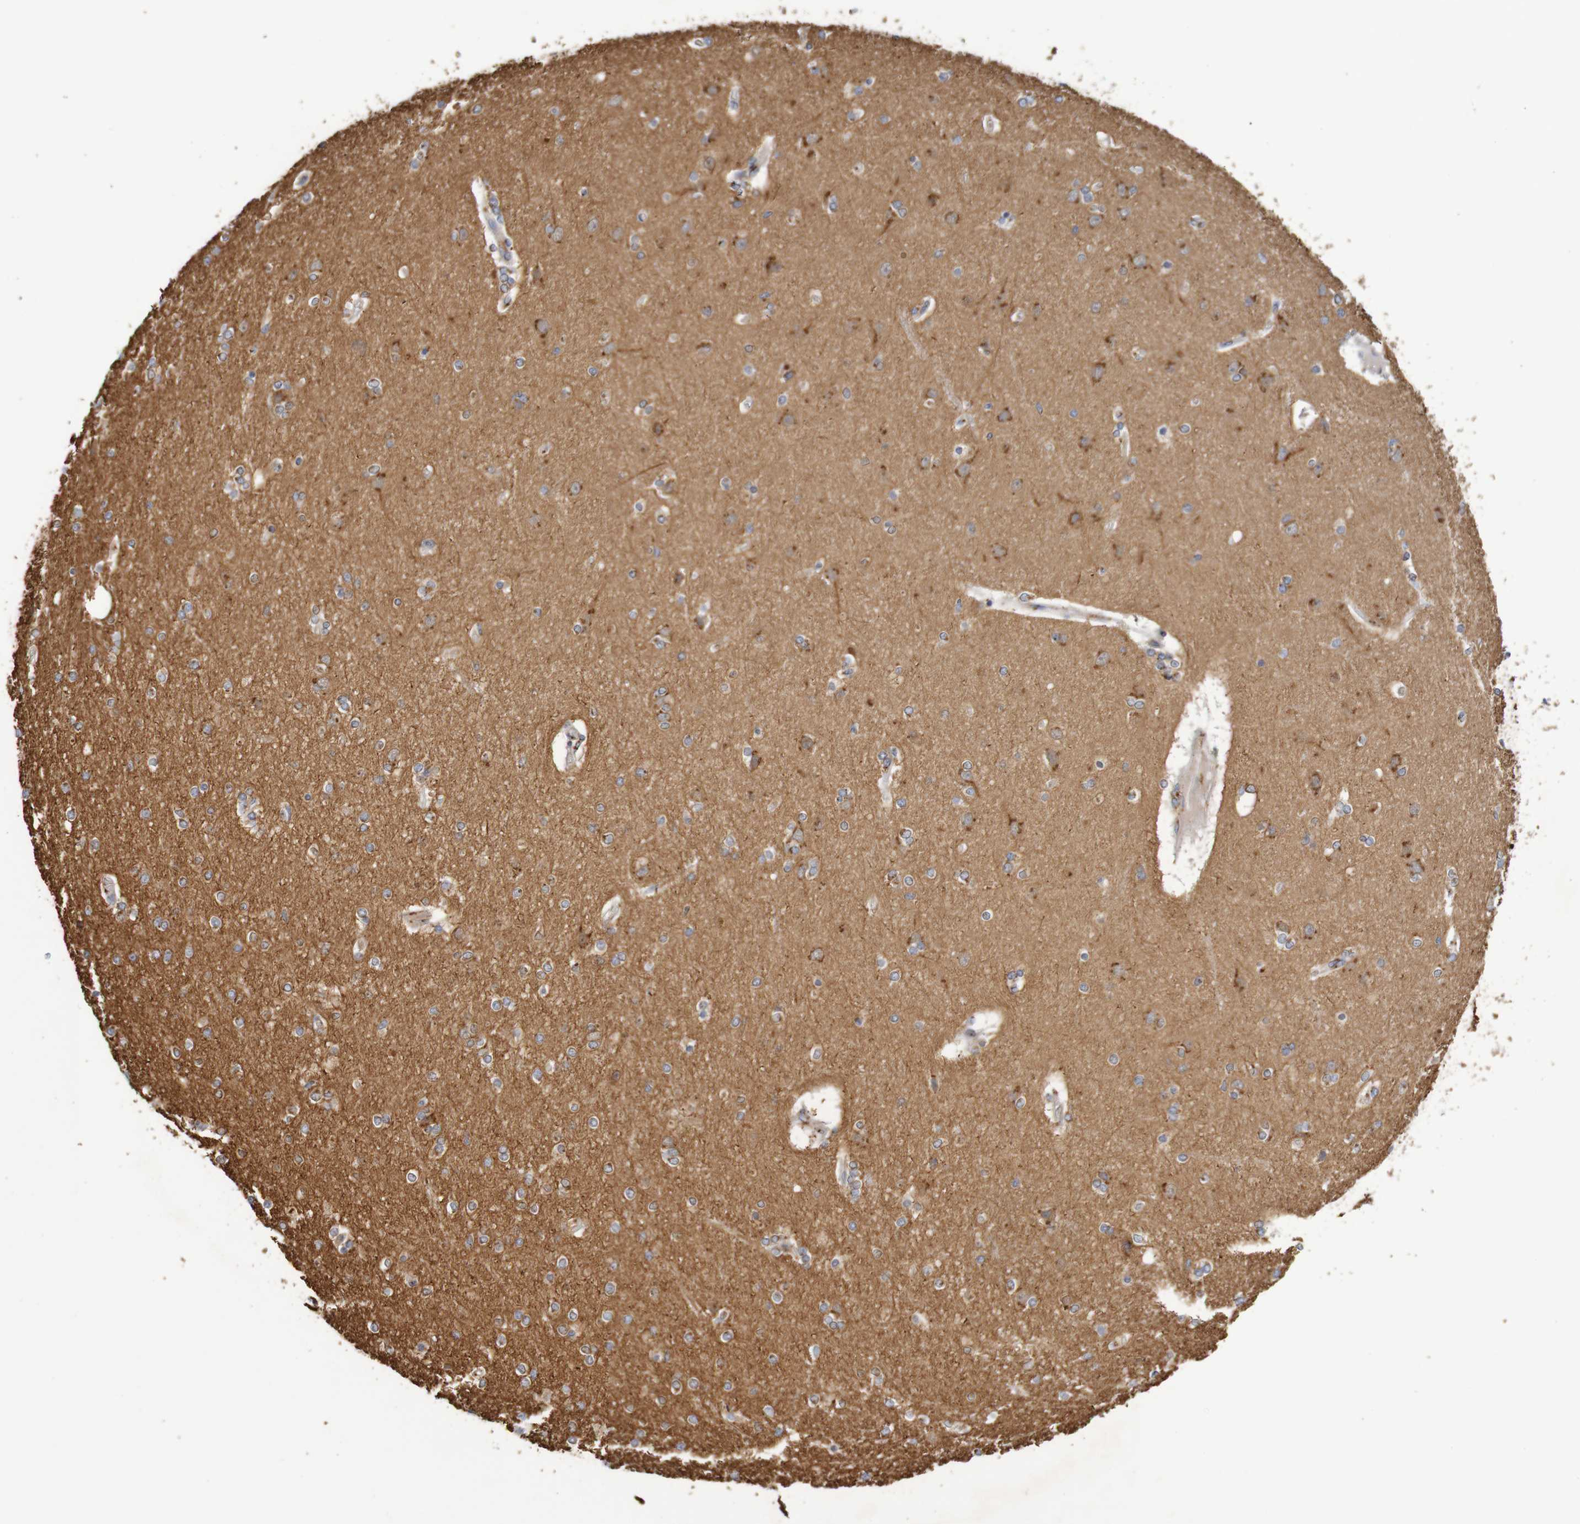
{"staining": {"intensity": "negative", "quantity": "none", "location": "none"}, "tissue": "cerebral cortex", "cell_type": "Endothelial cells", "image_type": "normal", "snomed": [{"axis": "morphology", "description": "Normal tissue, NOS"}, {"axis": "topography", "description": "Cerebral cortex"}], "caption": "The histopathology image displays no significant positivity in endothelial cells of cerebral cortex. (Stains: DAB immunohistochemistry with hematoxylin counter stain, Microscopy: brightfield microscopy at high magnification).", "gene": "DCP2", "patient": {"sex": "female", "age": 54}}